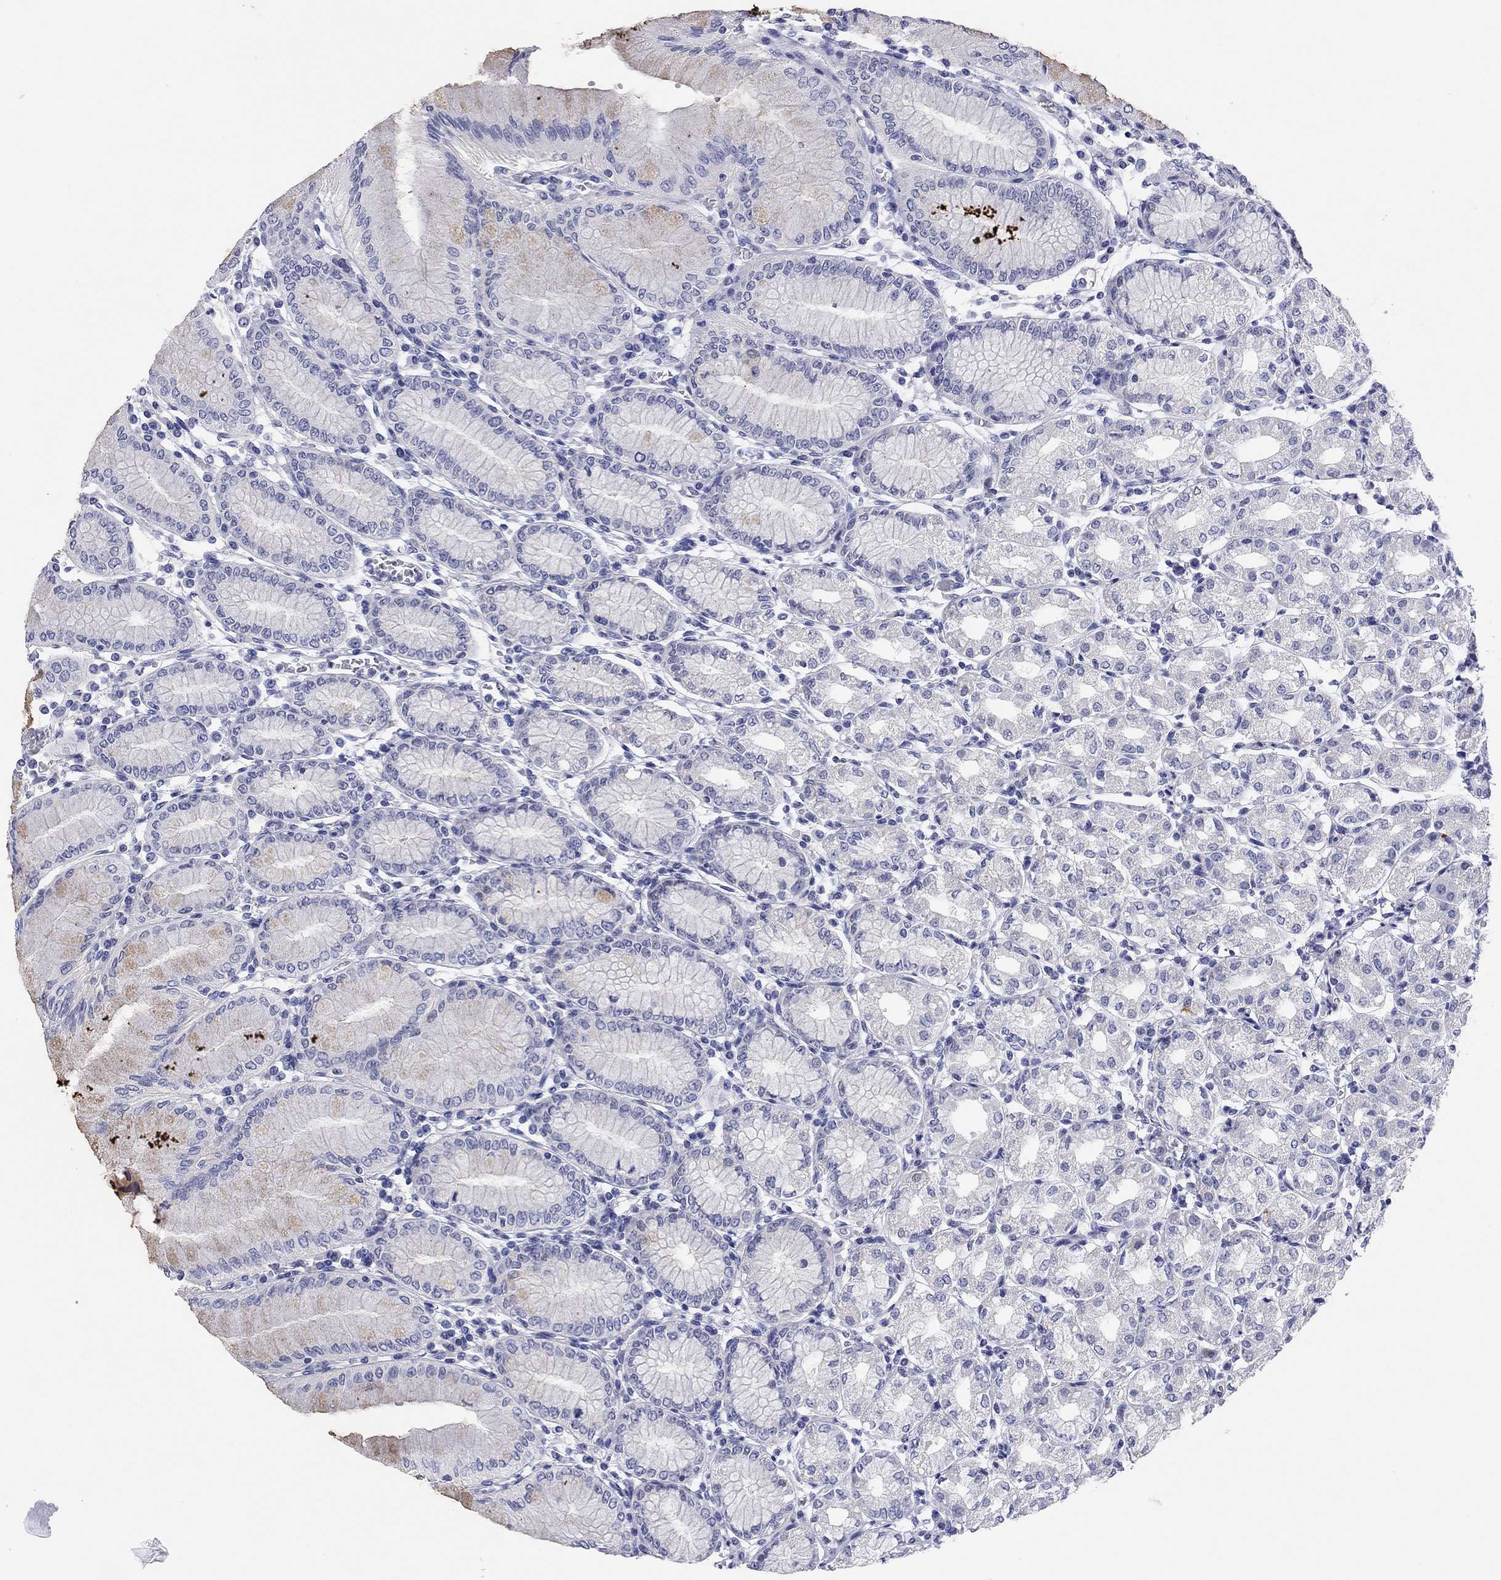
{"staining": {"intensity": "negative", "quantity": "none", "location": "none"}, "tissue": "stomach", "cell_type": "Glandular cells", "image_type": "normal", "snomed": [{"axis": "morphology", "description": "Normal tissue, NOS"}, {"axis": "topography", "description": "Skeletal muscle"}, {"axis": "topography", "description": "Stomach"}], "caption": "Immunohistochemical staining of unremarkable human stomach reveals no significant expression in glandular cells.", "gene": "ENSG00000269035", "patient": {"sex": "female", "age": 57}}